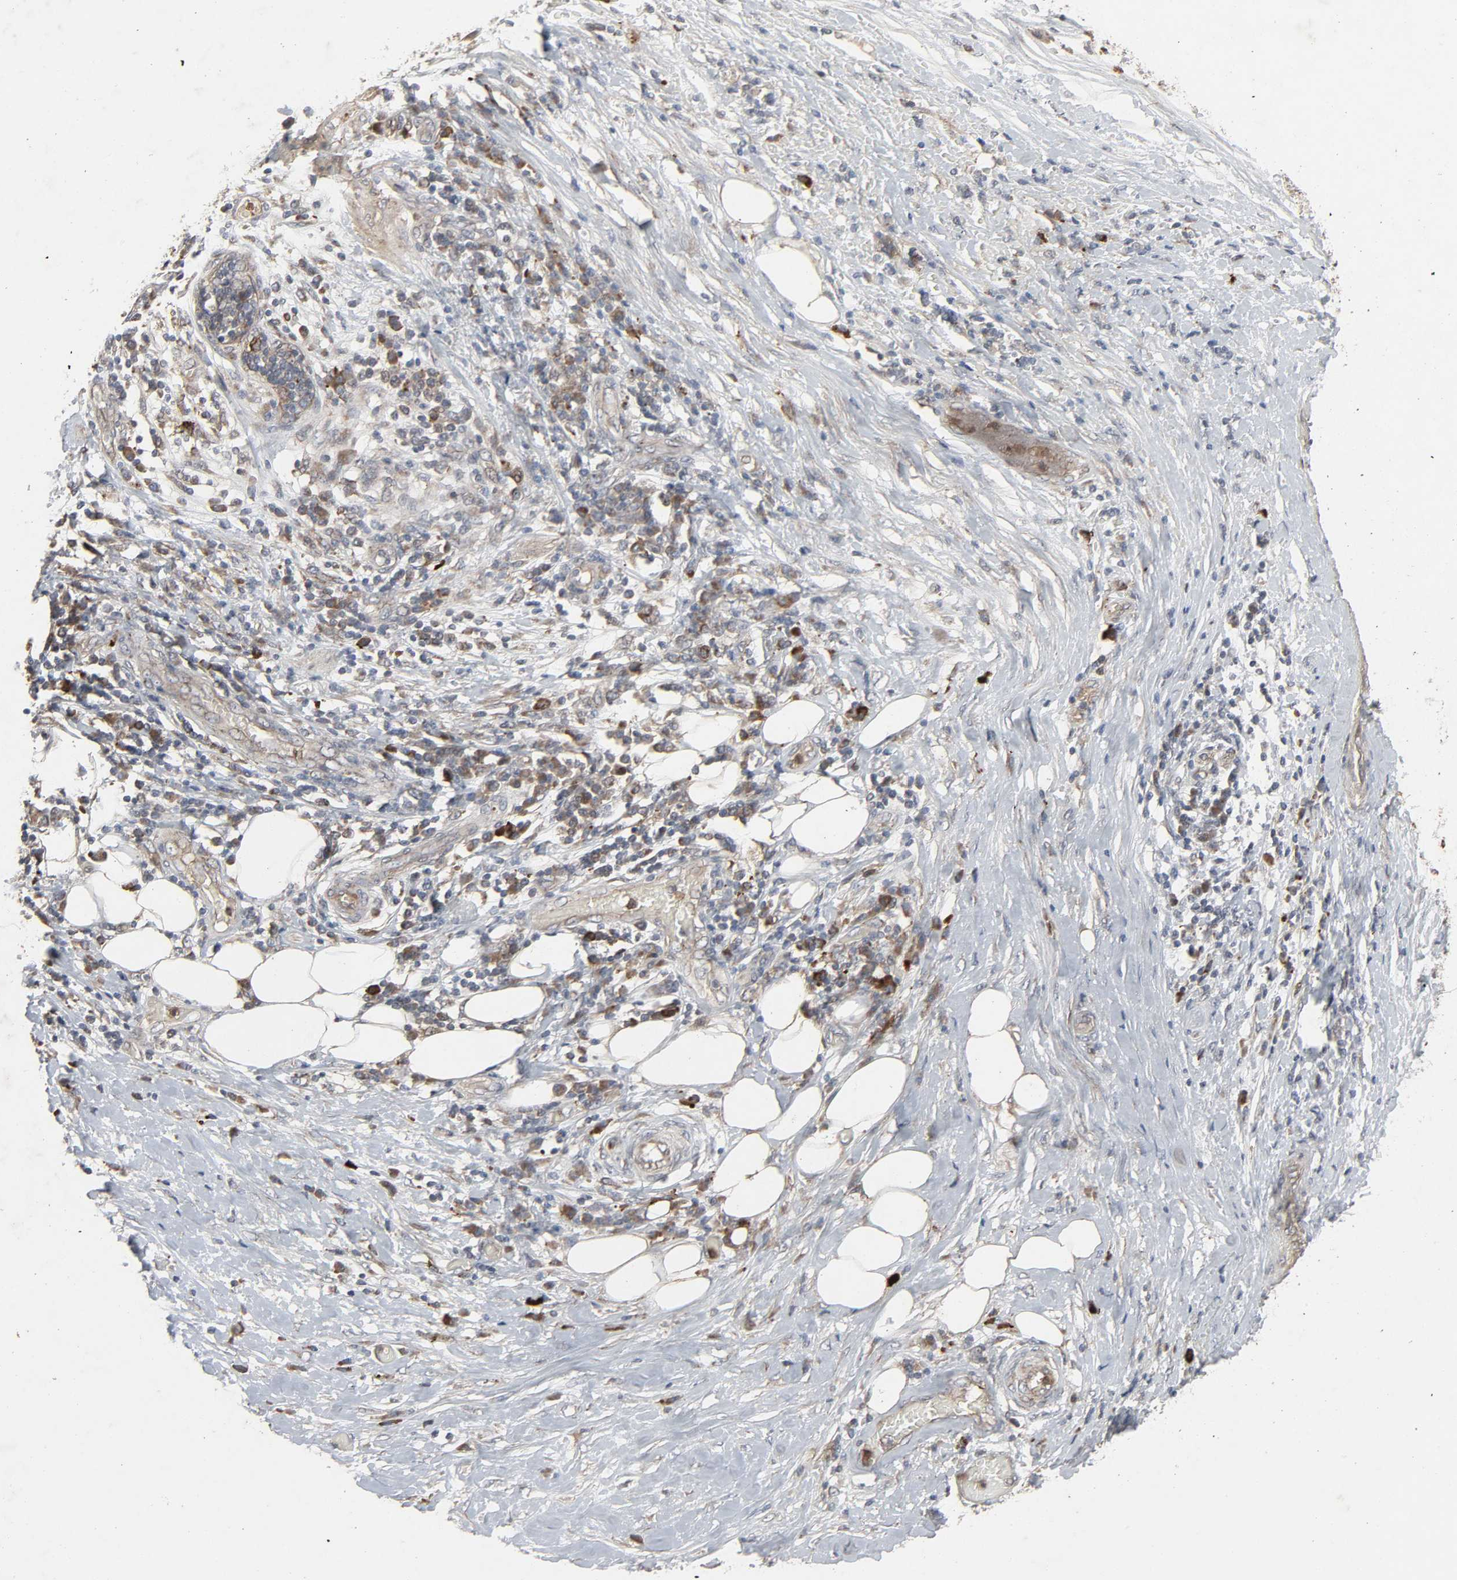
{"staining": {"intensity": "moderate", "quantity": "25%-75%", "location": "cytoplasmic/membranous"}, "tissue": "lung cancer", "cell_type": "Tumor cells", "image_type": "cancer", "snomed": [{"axis": "morphology", "description": "Inflammation, NOS"}, {"axis": "morphology", "description": "Squamous cell carcinoma, NOS"}, {"axis": "topography", "description": "Lymph node"}, {"axis": "topography", "description": "Soft tissue"}, {"axis": "topography", "description": "Lung"}], "caption": "IHC of squamous cell carcinoma (lung) exhibits medium levels of moderate cytoplasmic/membranous staining in approximately 25%-75% of tumor cells.", "gene": "ADCY4", "patient": {"sex": "male", "age": 66}}